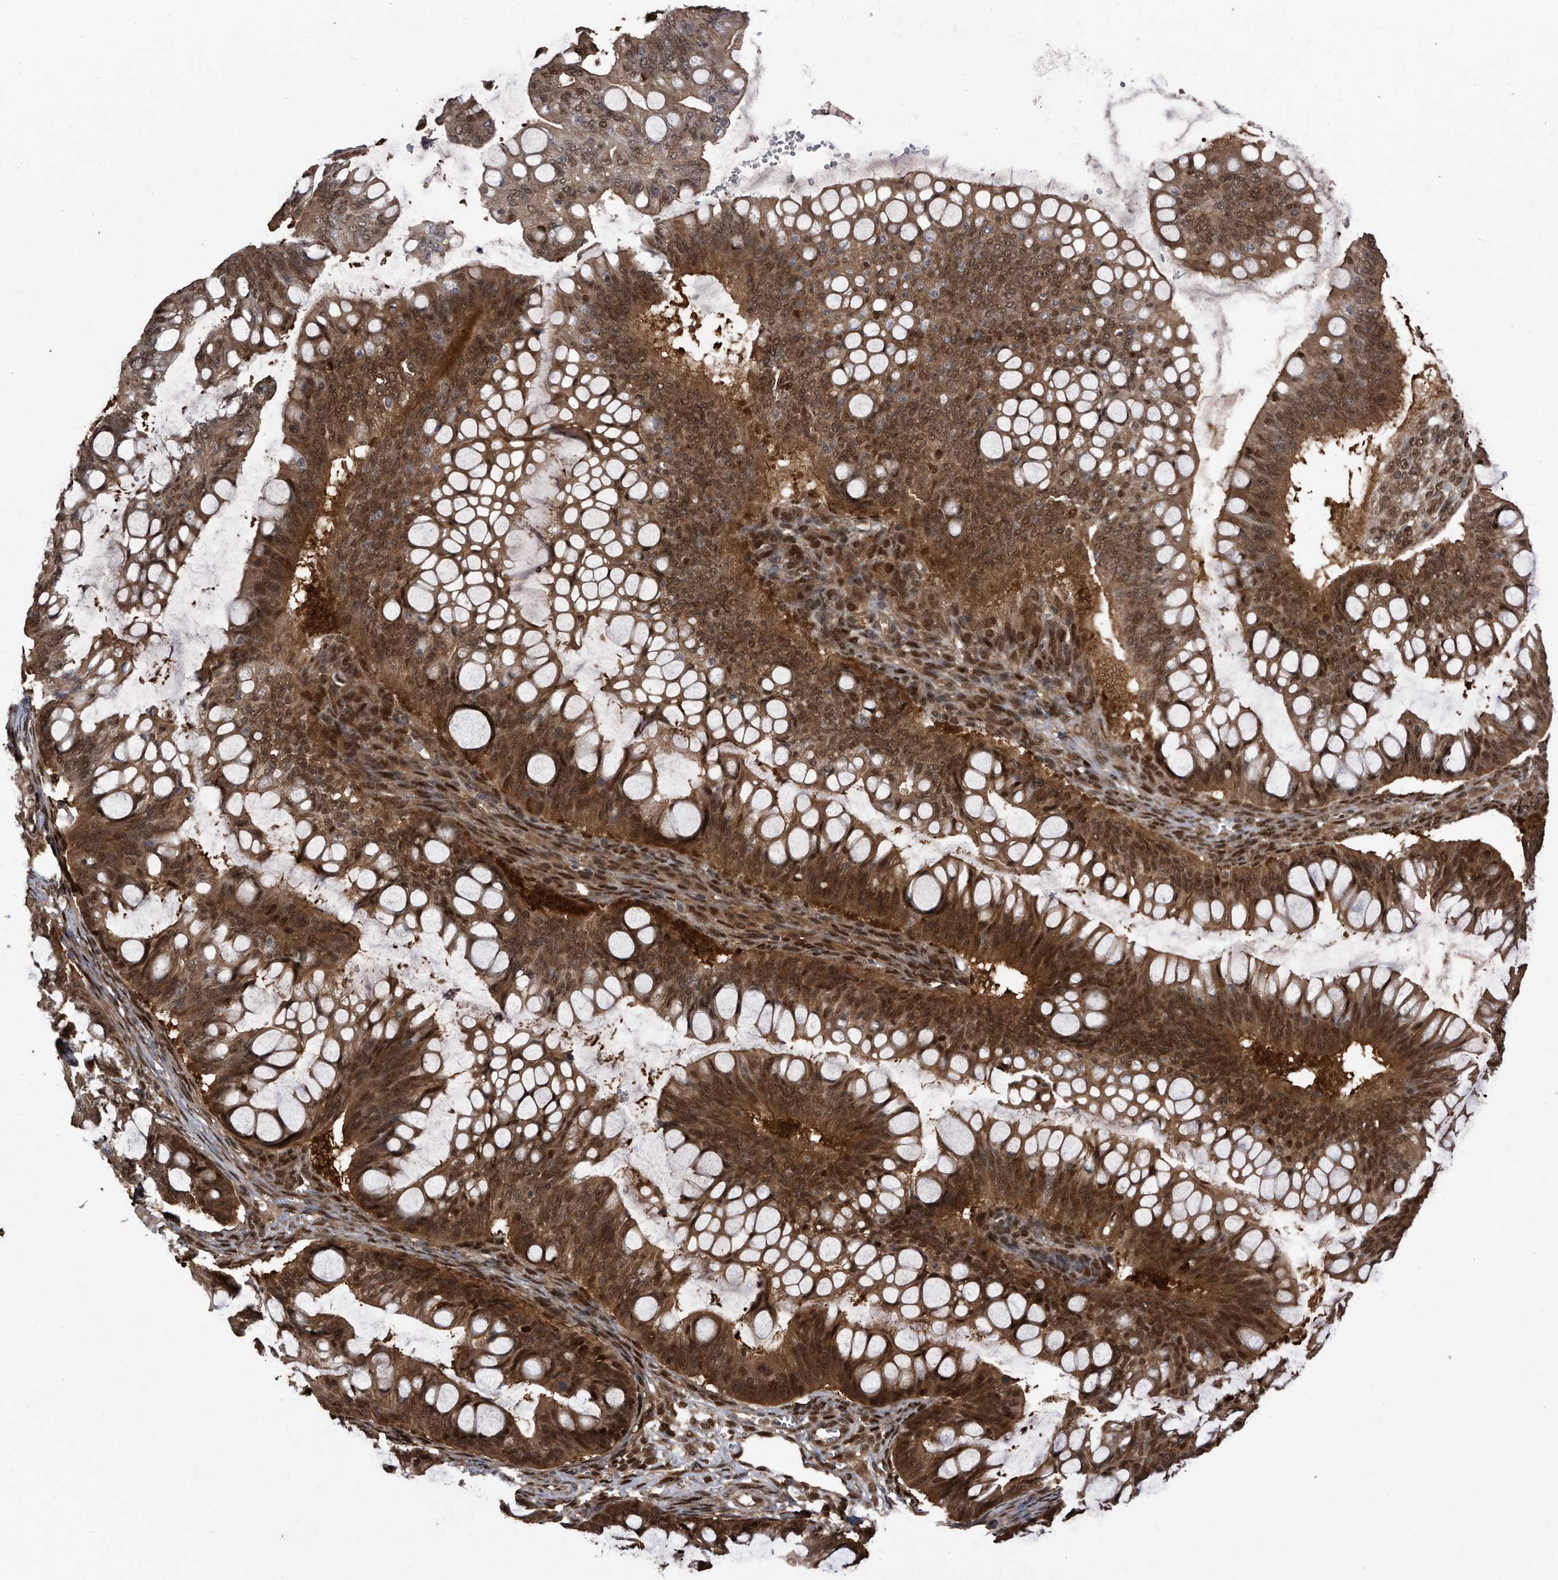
{"staining": {"intensity": "strong", "quantity": ">75%", "location": "cytoplasmic/membranous,nuclear"}, "tissue": "ovarian cancer", "cell_type": "Tumor cells", "image_type": "cancer", "snomed": [{"axis": "morphology", "description": "Cystadenocarcinoma, mucinous, NOS"}, {"axis": "topography", "description": "Ovary"}], "caption": "Ovarian cancer stained with a protein marker reveals strong staining in tumor cells.", "gene": "RAD23B", "patient": {"sex": "female", "age": 73}}